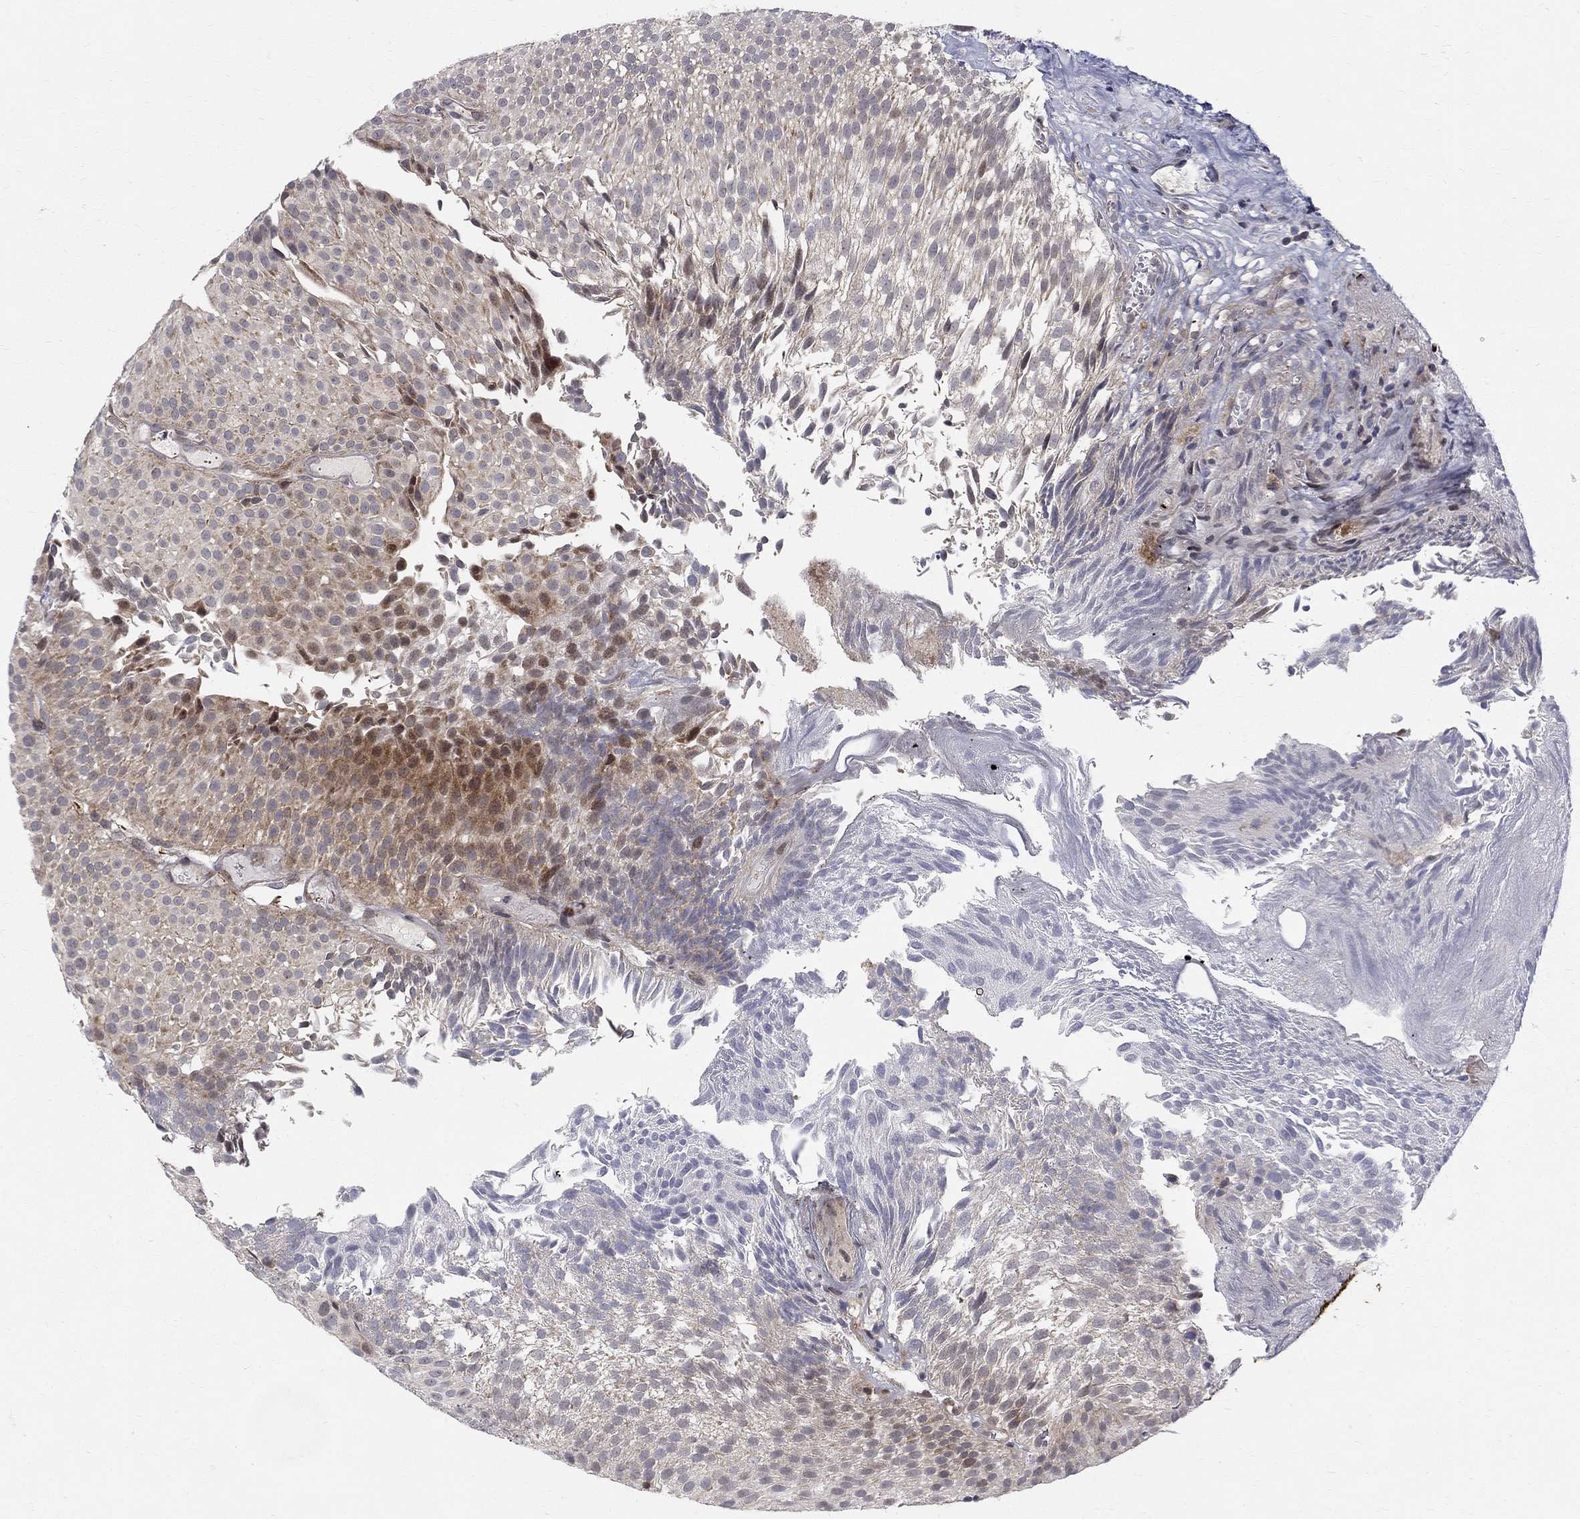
{"staining": {"intensity": "moderate", "quantity": "<25%", "location": "cytoplasmic/membranous"}, "tissue": "urothelial cancer", "cell_type": "Tumor cells", "image_type": "cancer", "snomed": [{"axis": "morphology", "description": "Urothelial carcinoma, Low grade"}, {"axis": "topography", "description": "Urinary bladder"}], "caption": "About <25% of tumor cells in human low-grade urothelial carcinoma display moderate cytoplasmic/membranous protein expression as visualized by brown immunohistochemical staining.", "gene": "WDR19", "patient": {"sex": "male", "age": 65}}